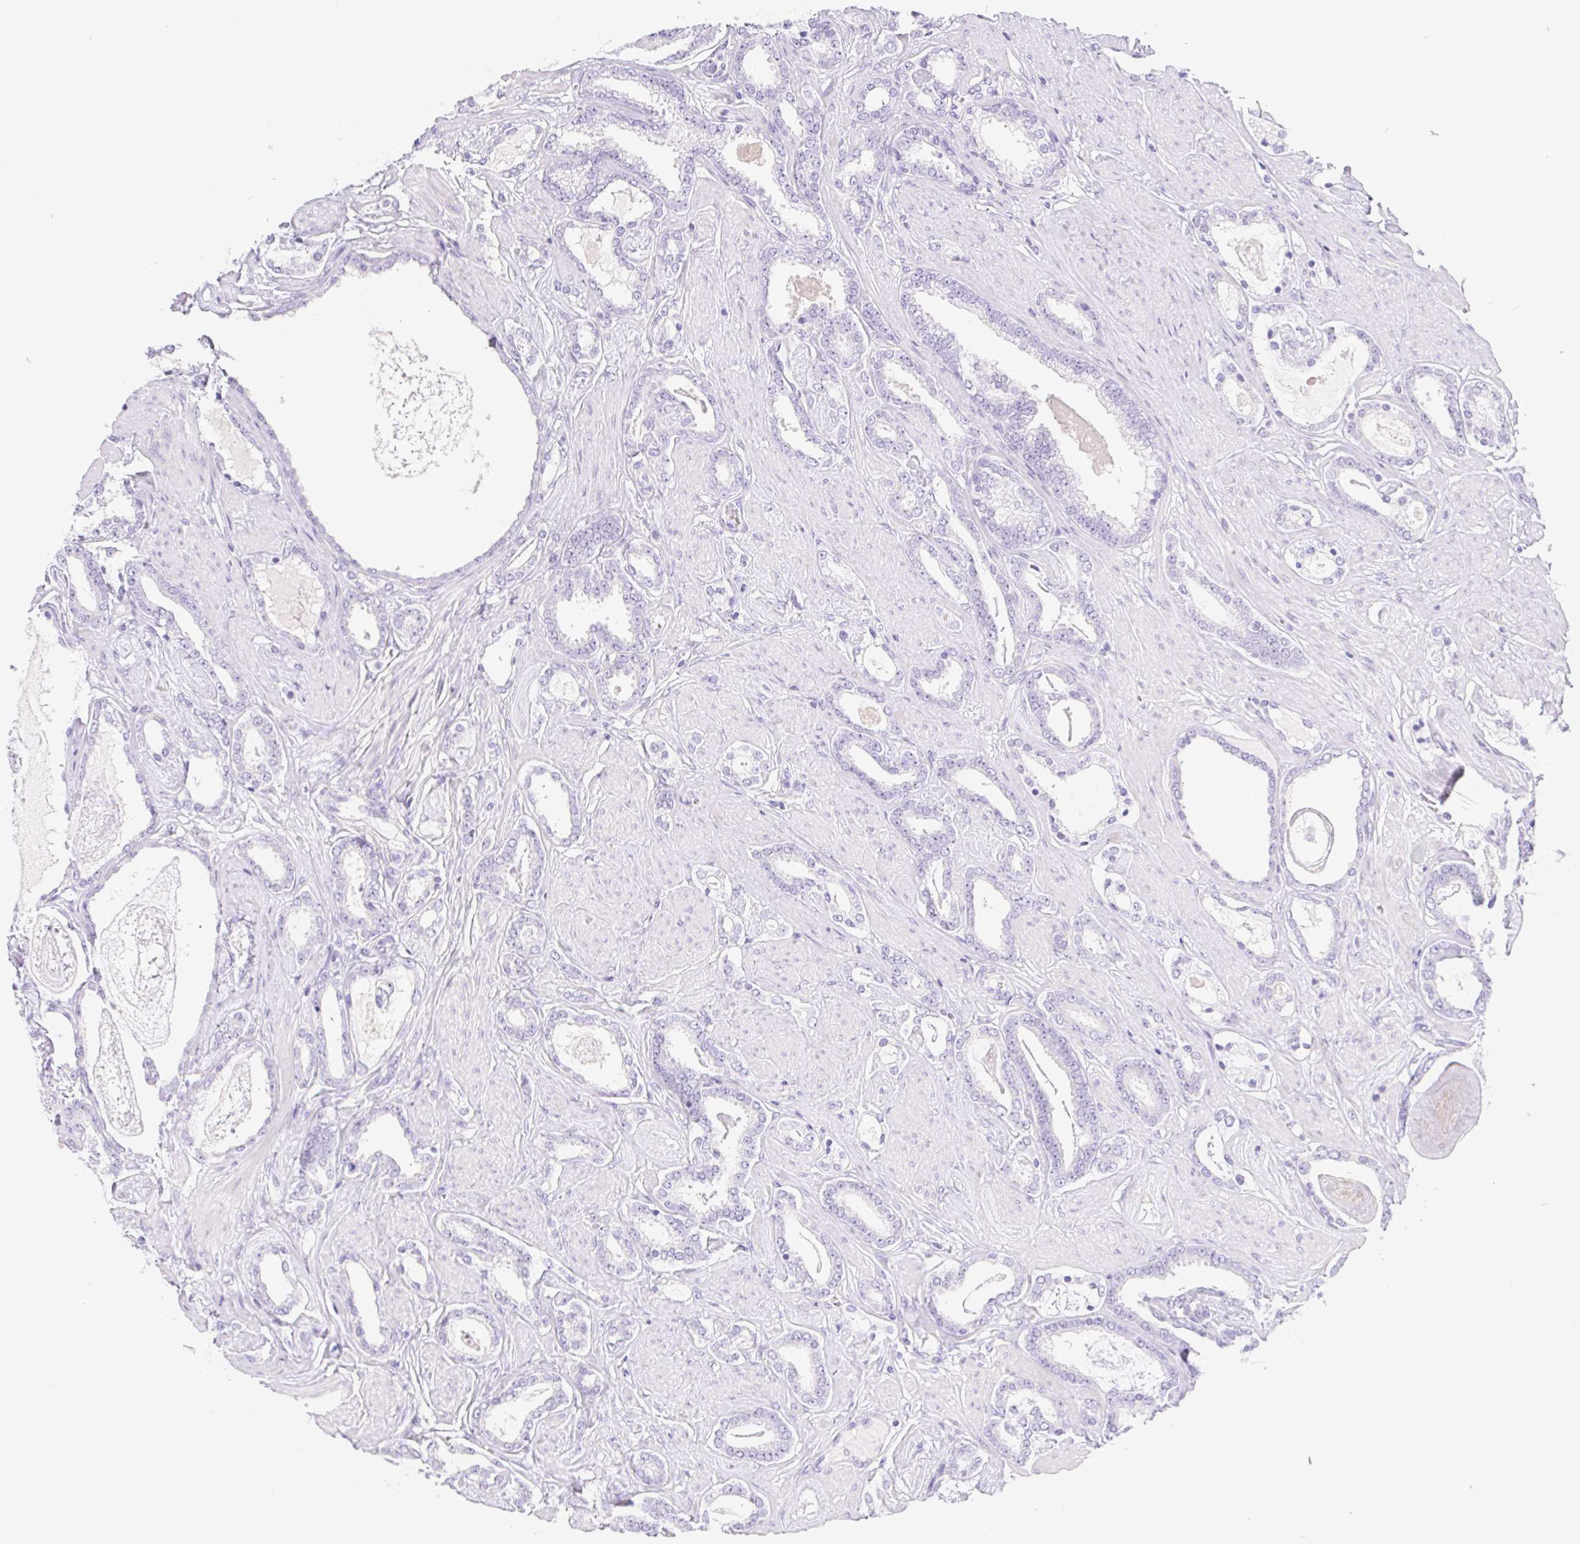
{"staining": {"intensity": "negative", "quantity": "none", "location": "none"}, "tissue": "prostate cancer", "cell_type": "Tumor cells", "image_type": "cancer", "snomed": [{"axis": "morphology", "description": "Adenocarcinoma, High grade"}, {"axis": "topography", "description": "Prostate"}], "caption": "This micrograph is of prostate cancer stained with immunohistochemistry (IHC) to label a protein in brown with the nuclei are counter-stained blue. There is no positivity in tumor cells.", "gene": "PNLIP", "patient": {"sex": "male", "age": 63}}